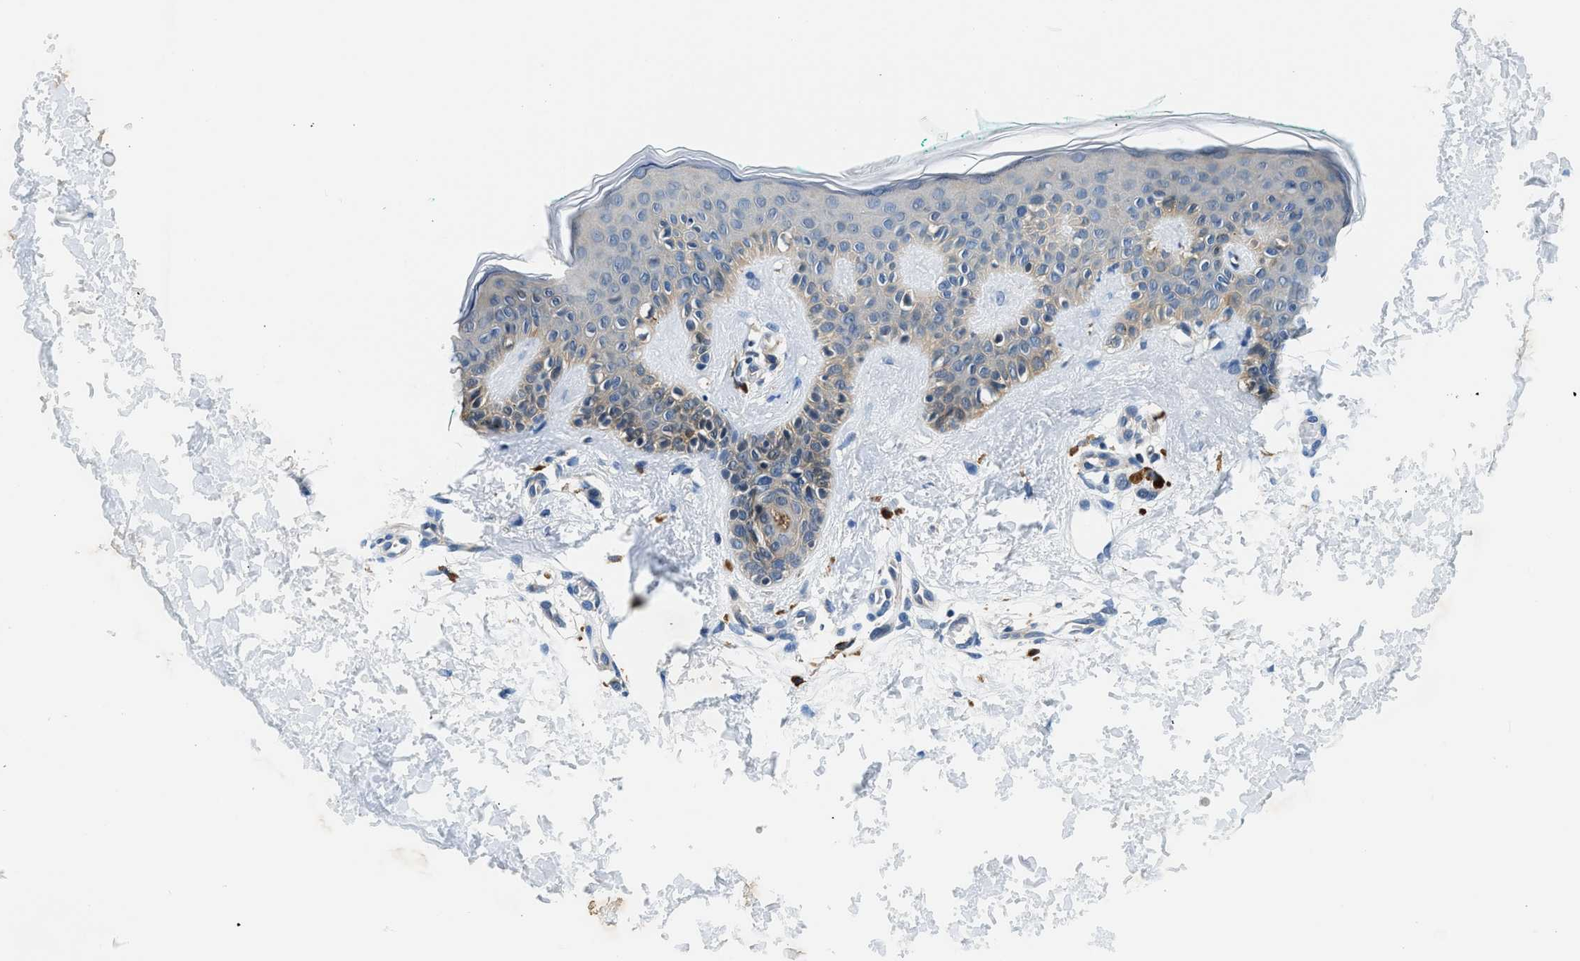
{"staining": {"intensity": "negative", "quantity": "none", "location": "none"}, "tissue": "skin", "cell_type": "Fibroblasts", "image_type": "normal", "snomed": [{"axis": "morphology", "description": "Normal tissue, NOS"}, {"axis": "topography", "description": "Skin"}], "caption": "Fibroblasts show no significant protein staining in benign skin. (DAB immunohistochemistry with hematoxylin counter stain).", "gene": "CBLB", "patient": {"sex": "male", "age": 30}}